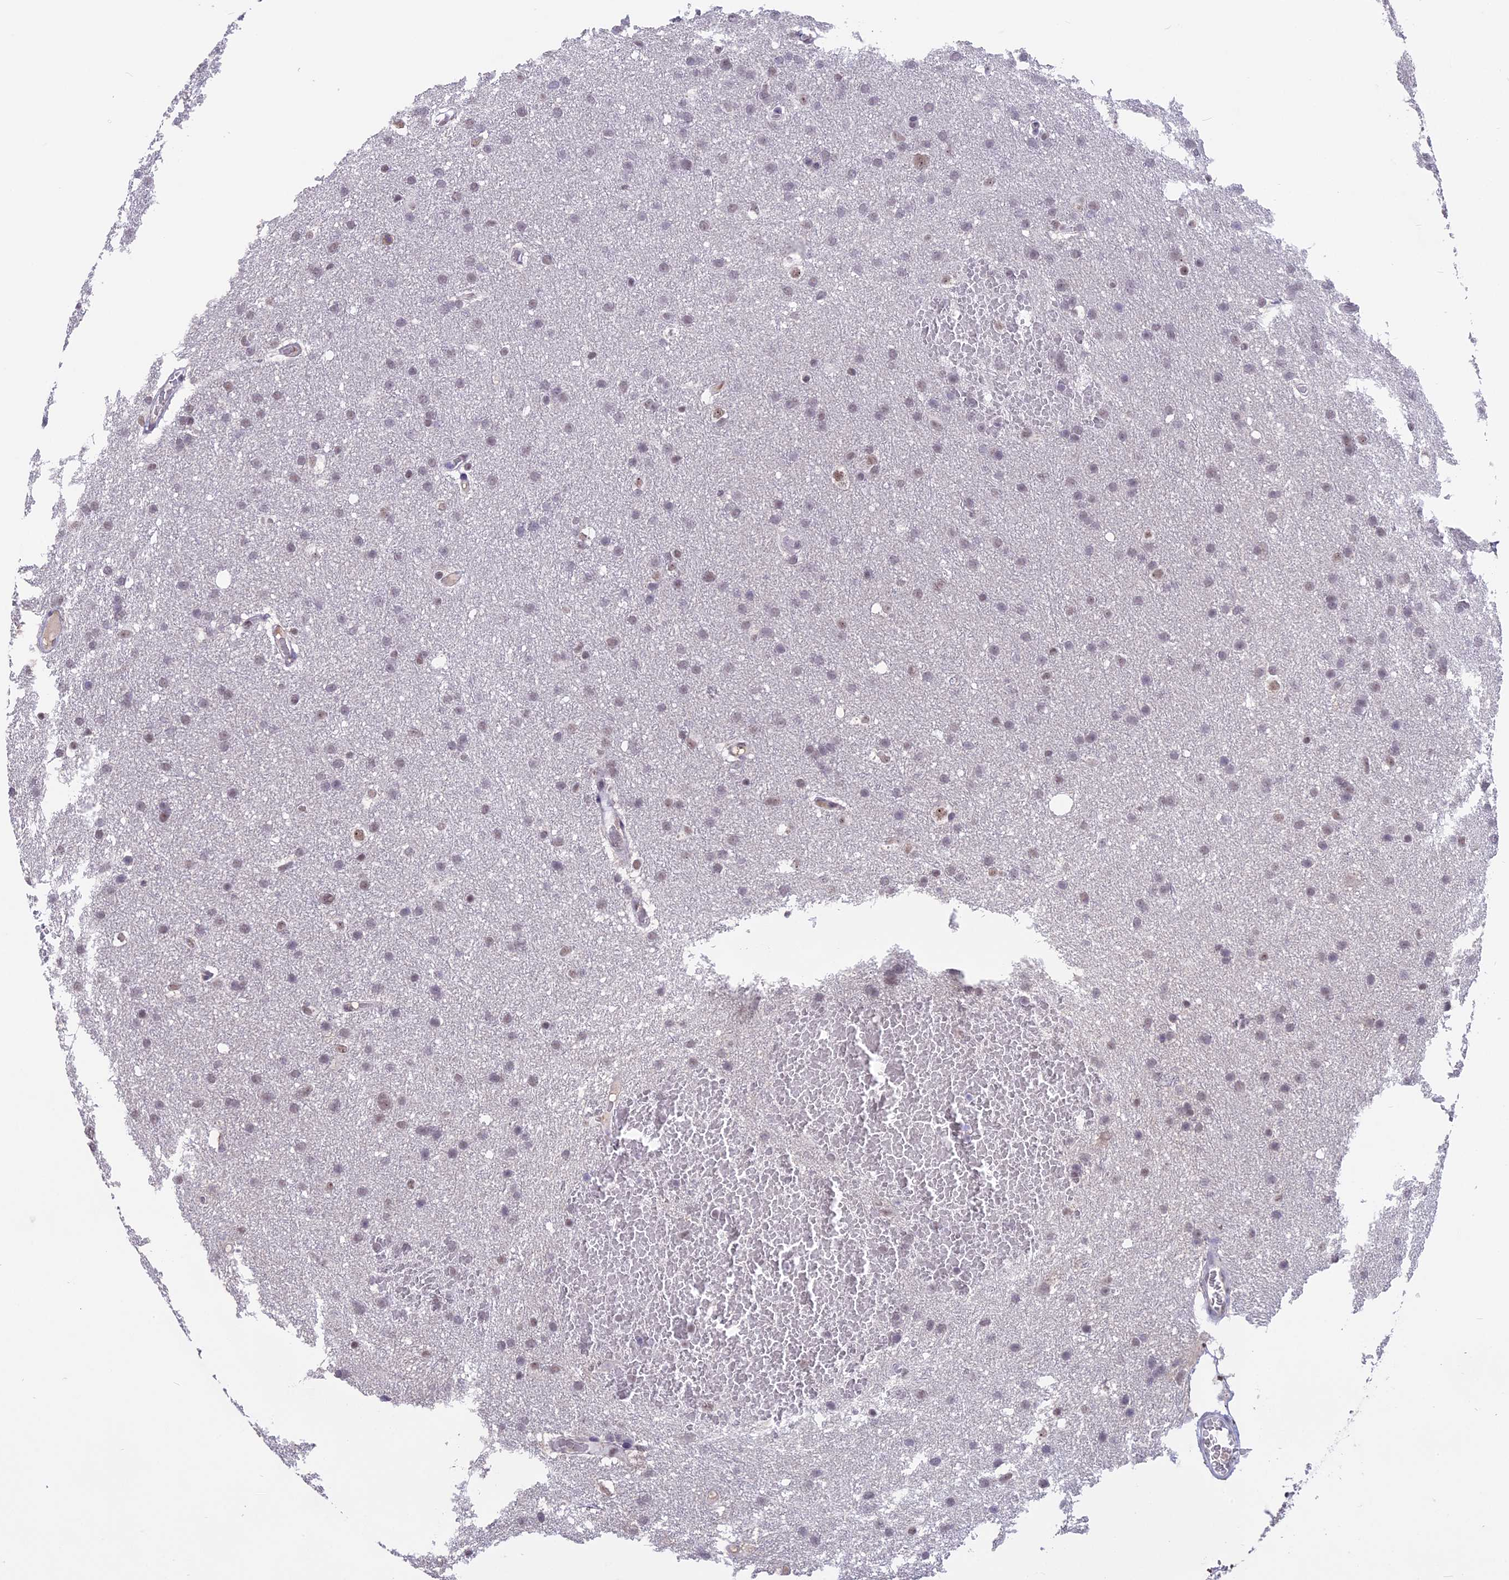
{"staining": {"intensity": "weak", "quantity": "<25%", "location": "nuclear"}, "tissue": "glioma", "cell_type": "Tumor cells", "image_type": "cancer", "snomed": [{"axis": "morphology", "description": "Glioma, malignant, High grade"}, {"axis": "topography", "description": "Cerebral cortex"}], "caption": "Malignant glioma (high-grade) was stained to show a protein in brown. There is no significant staining in tumor cells.", "gene": "SETD2", "patient": {"sex": "female", "age": 36}}